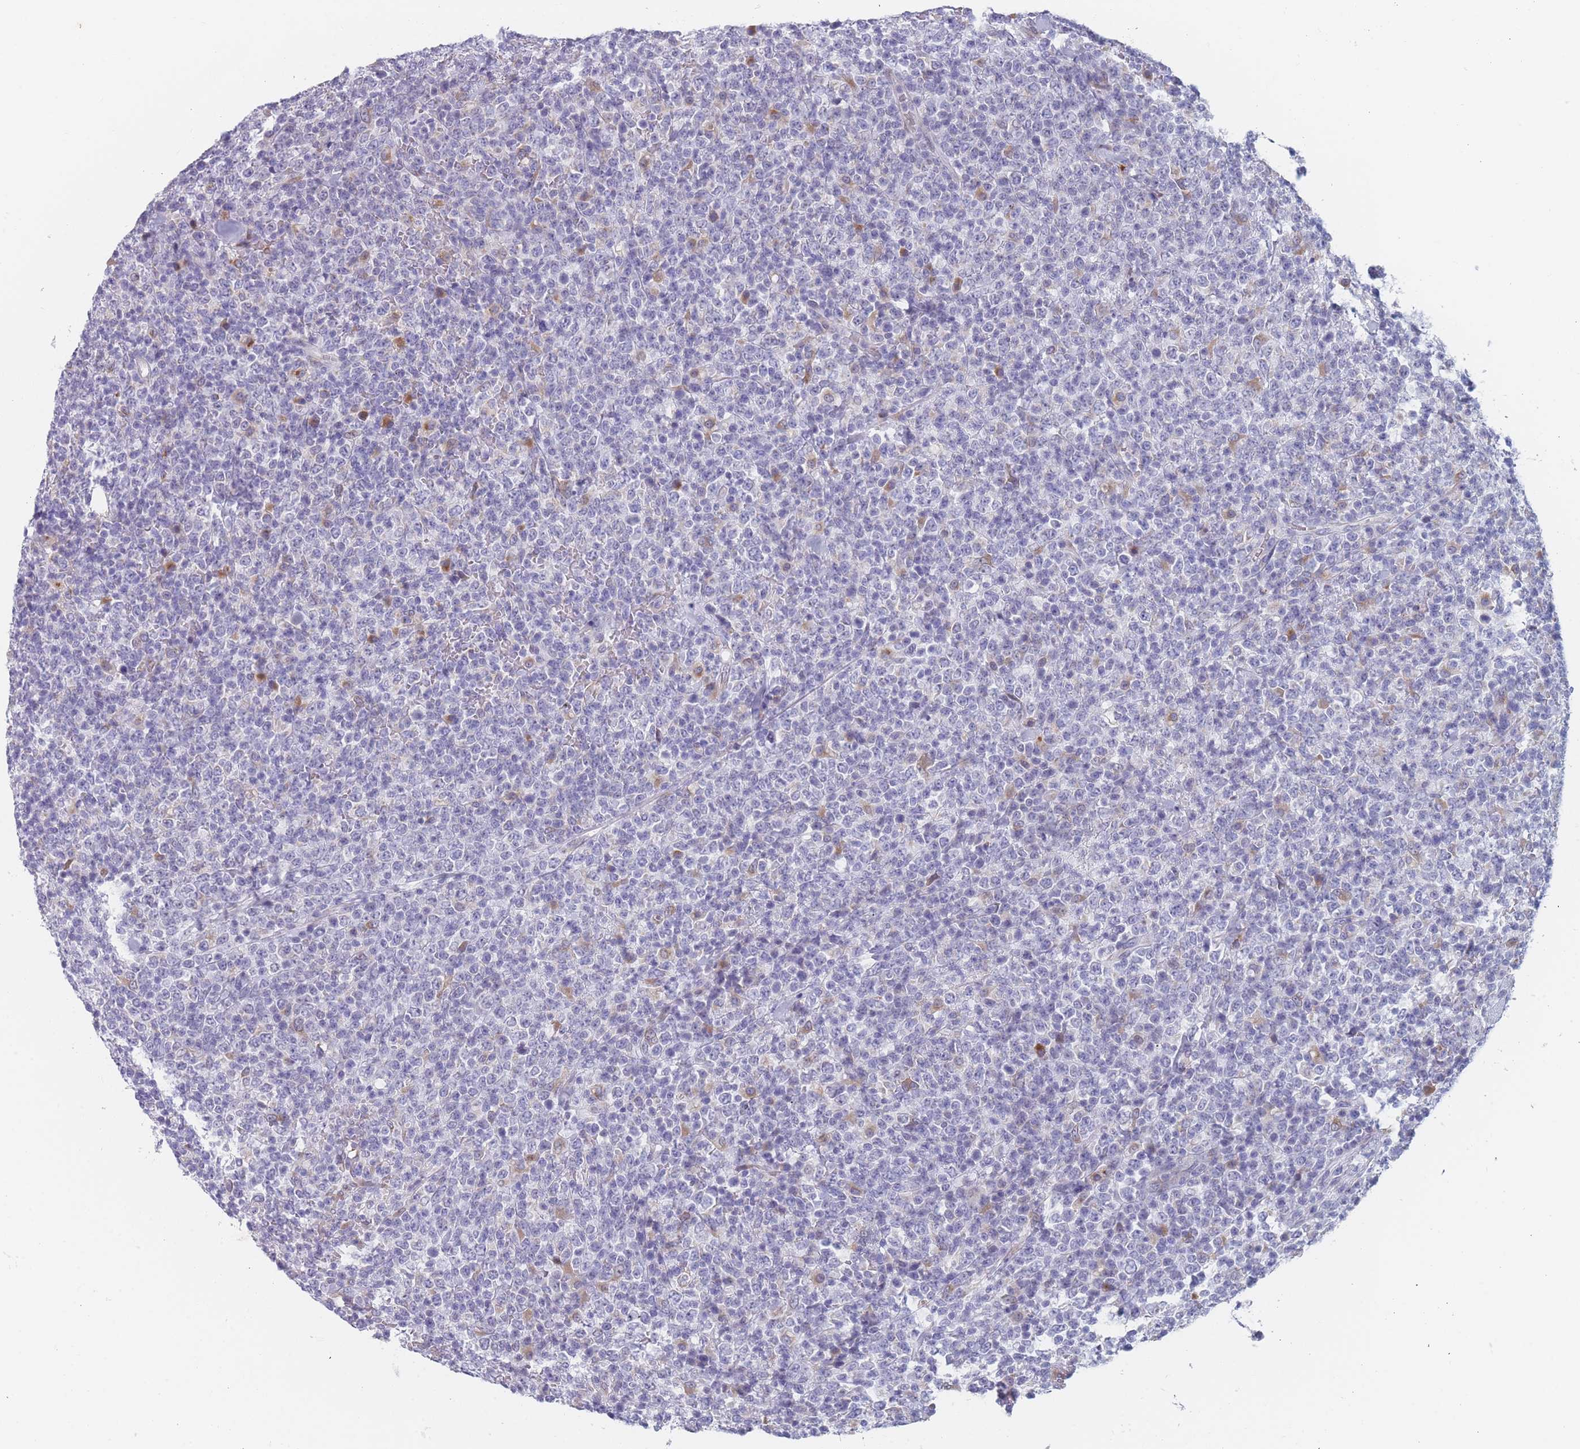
{"staining": {"intensity": "negative", "quantity": "none", "location": "none"}, "tissue": "lymphoma", "cell_type": "Tumor cells", "image_type": "cancer", "snomed": [{"axis": "morphology", "description": "Malignant lymphoma, non-Hodgkin's type, High grade"}, {"axis": "topography", "description": "Colon"}], "caption": "Immunohistochemistry micrograph of neoplastic tissue: lymphoma stained with DAB reveals no significant protein positivity in tumor cells.", "gene": "TMED10", "patient": {"sex": "female", "age": 53}}